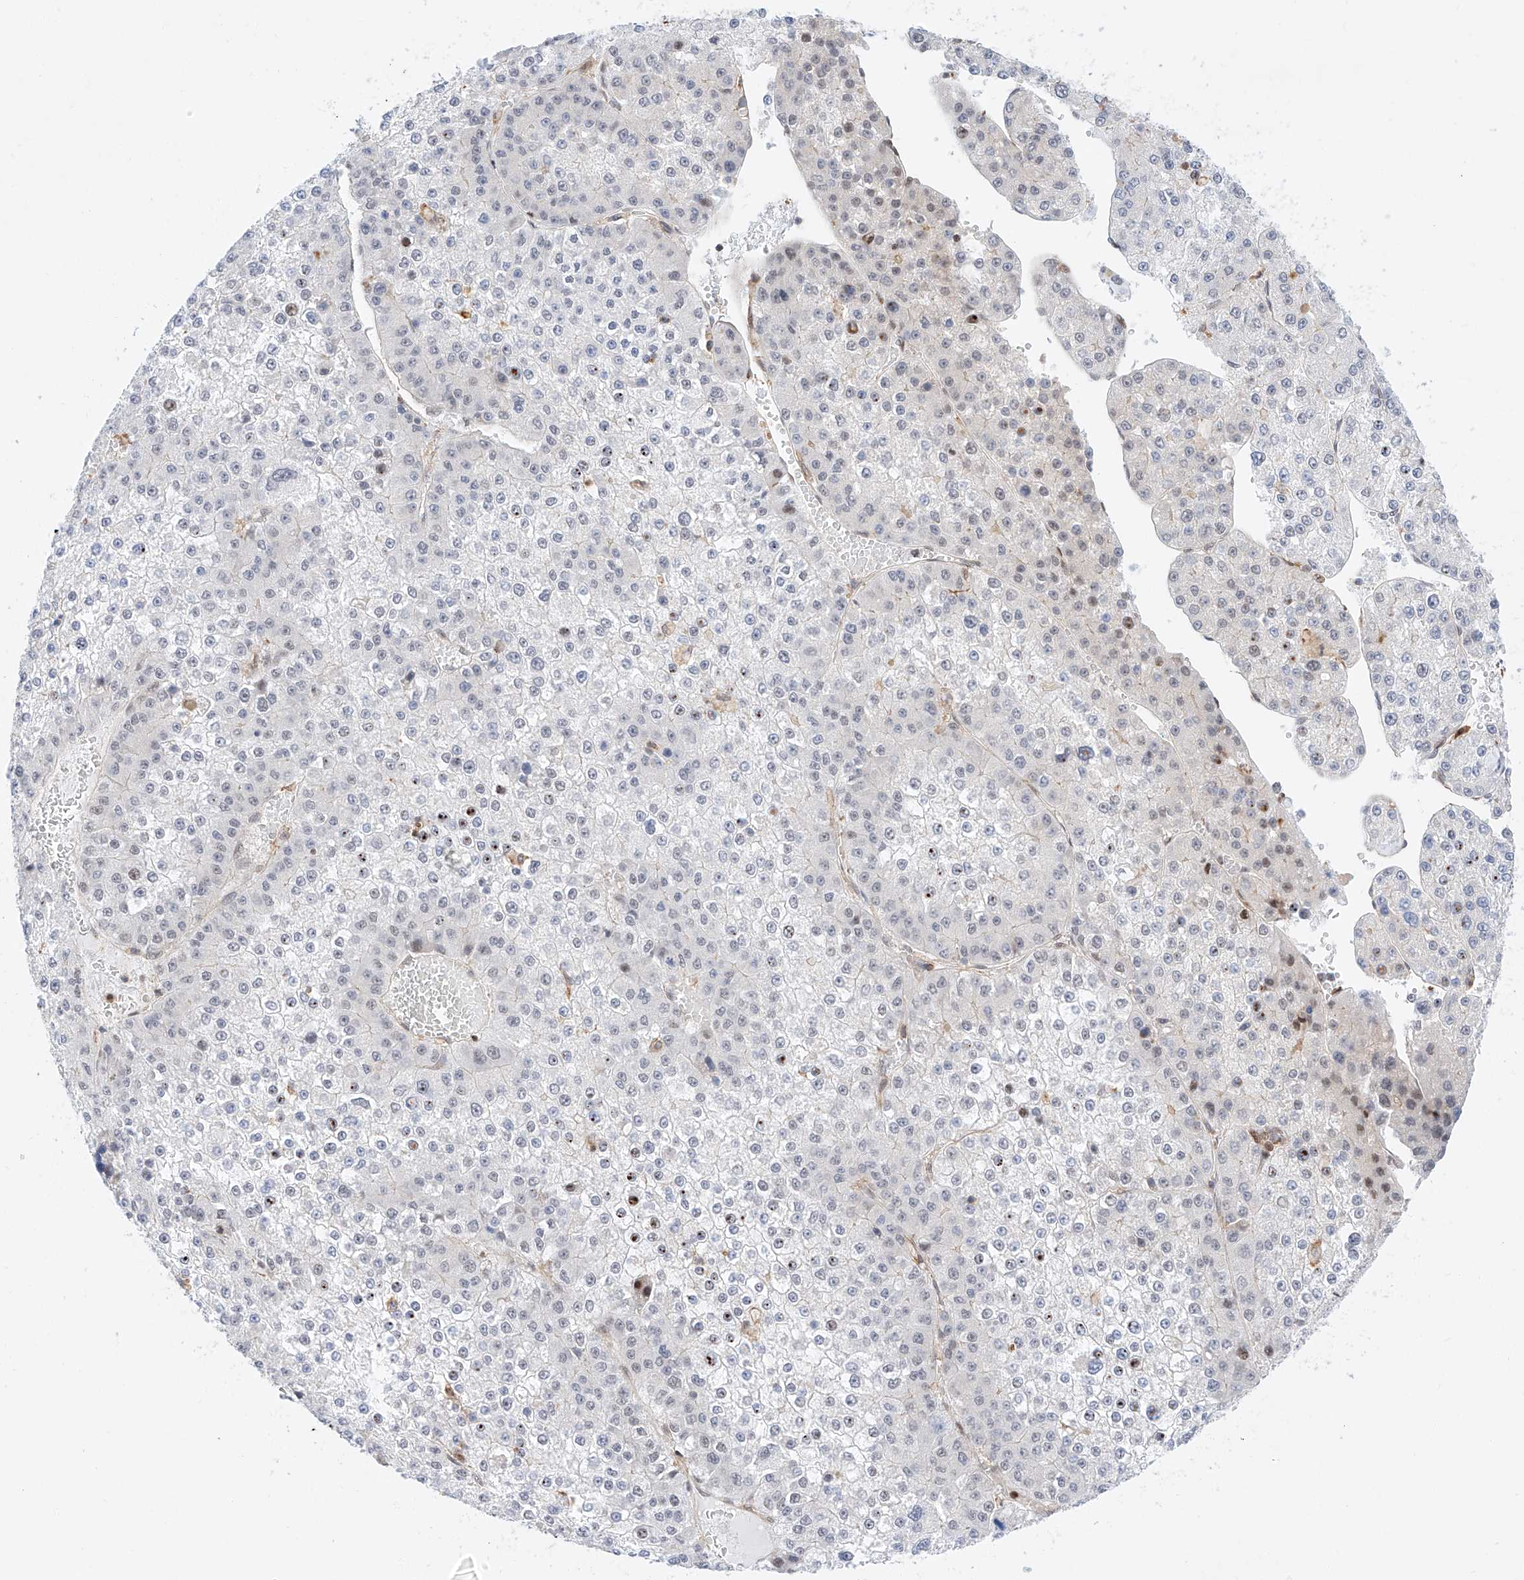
{"staining": {"intensity": "weak", "quantity": "<25%", "location": "nuclear"}, "tissue": "liver cancer", "cell_type": "Tumor cells", "image_type": "cancer", "snomed": [{"axis": "morphology", "description": "Carcinoma, Hepatocellular, NOS"}, {"axis": "topography", "description": "Liver"}], "caption": "Hepatocellular carcinoma (liver) was stained to show a protein in brown. There is no significant positivity in tumor cells. Brightfield microscopy of immunohistochemistry stained with DAB (3,3'-diaminobenzidine) (brown) and hematoxylin (blue), captured at high magnification.", "gene": "HDAC9", "patient": {"sex": "female", "age": 73}}